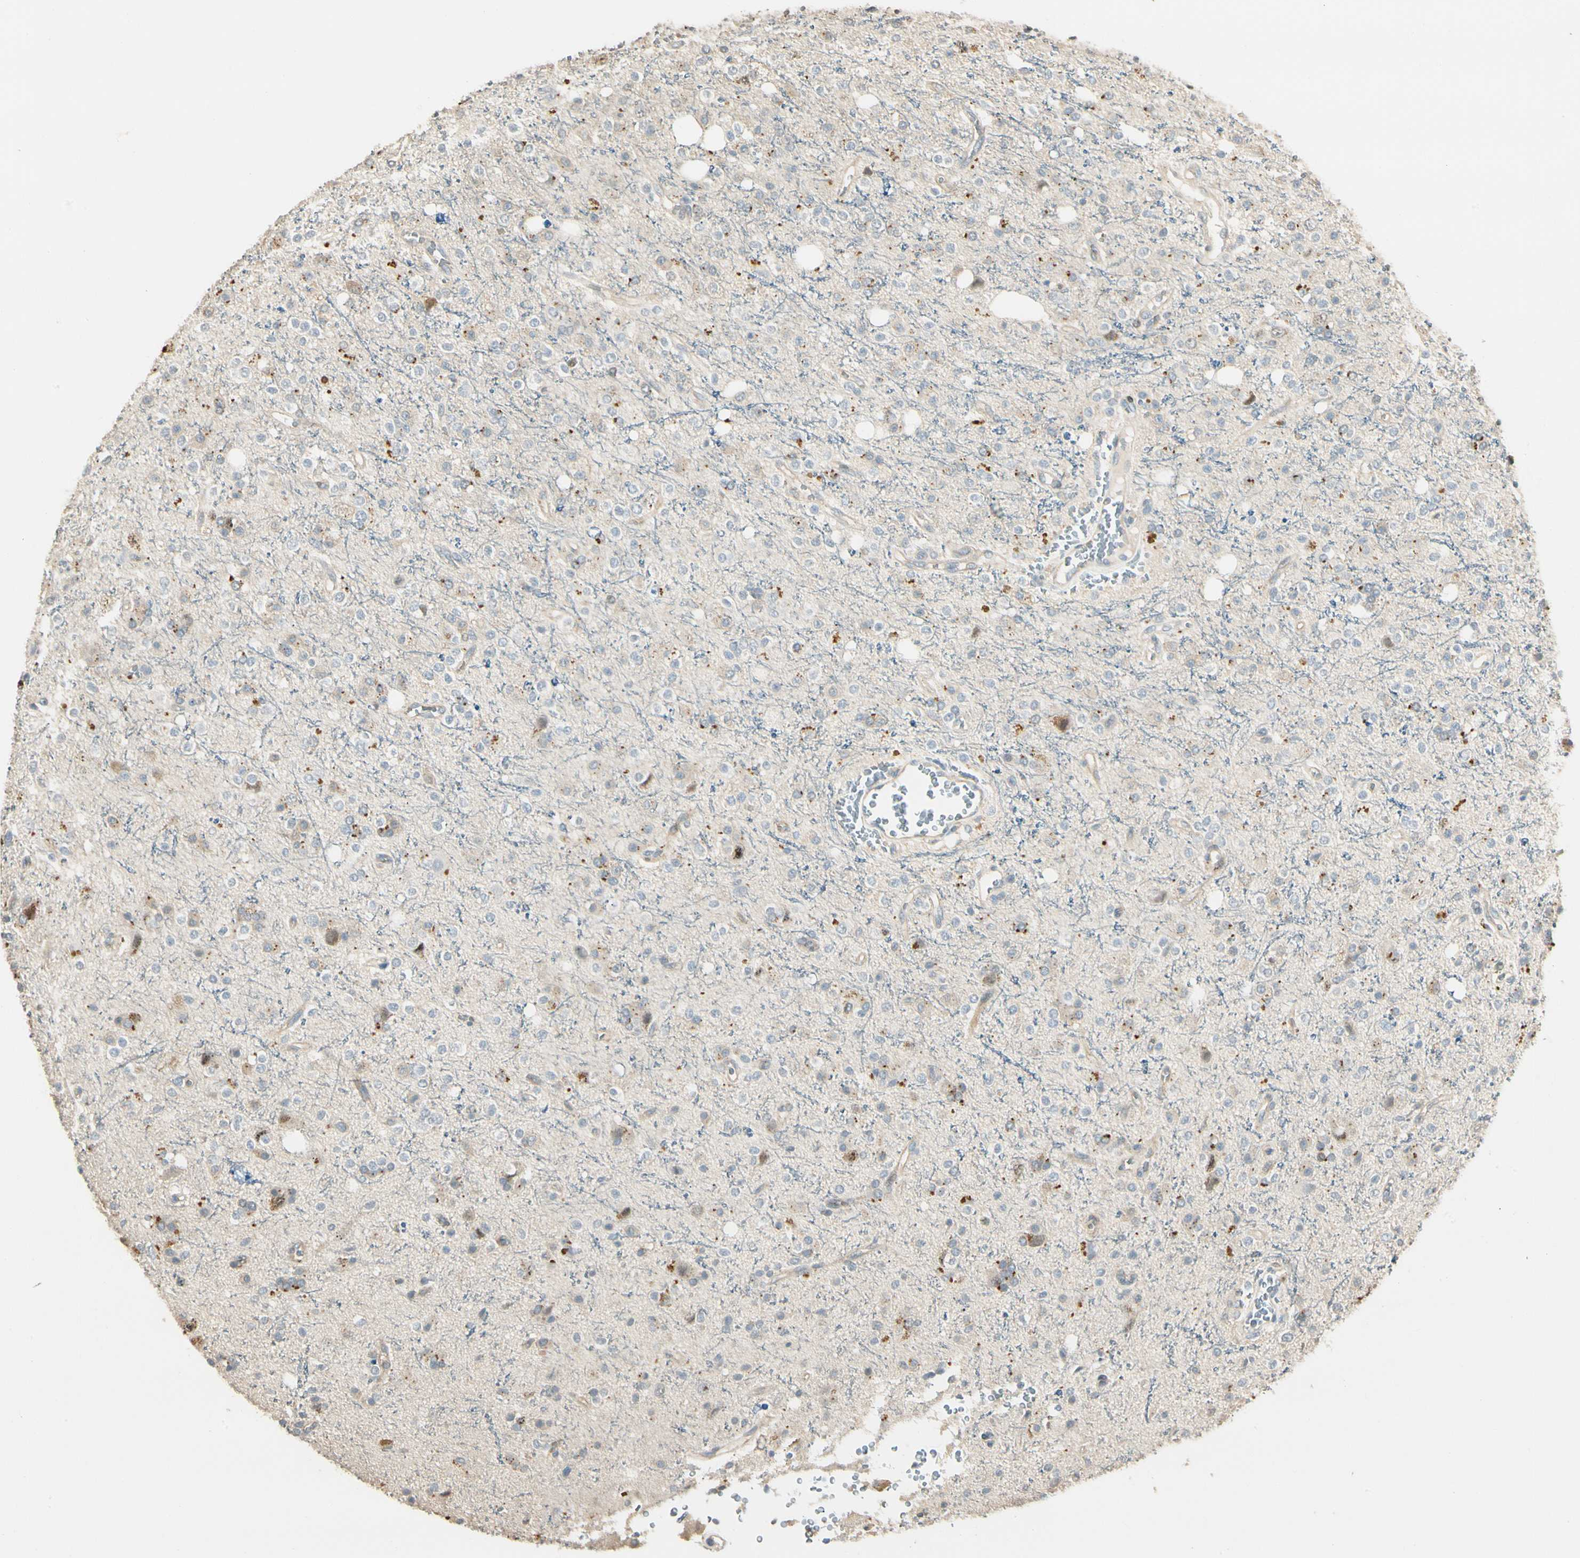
{"staining": {"intensity": "moderate", "quantity": "<25%", "location": "cytoplasmic/membranous"}, "tissue": "glioma", "cell_type": "Tumor cells", "image_type": "cancer", "snomed": [{"axis": "morphology", "description": "Glioma, malignant, High grade"}, {"axis": "topography", "description": "Brain"}], "caption": "Glioma stained for a protein (brown) reveals moderate cytoplasmic/membranous positive positivity in approximately <25% of tumor cells.", "gene": "P3H2", "patient": {"sex": "male", "age": 47}}